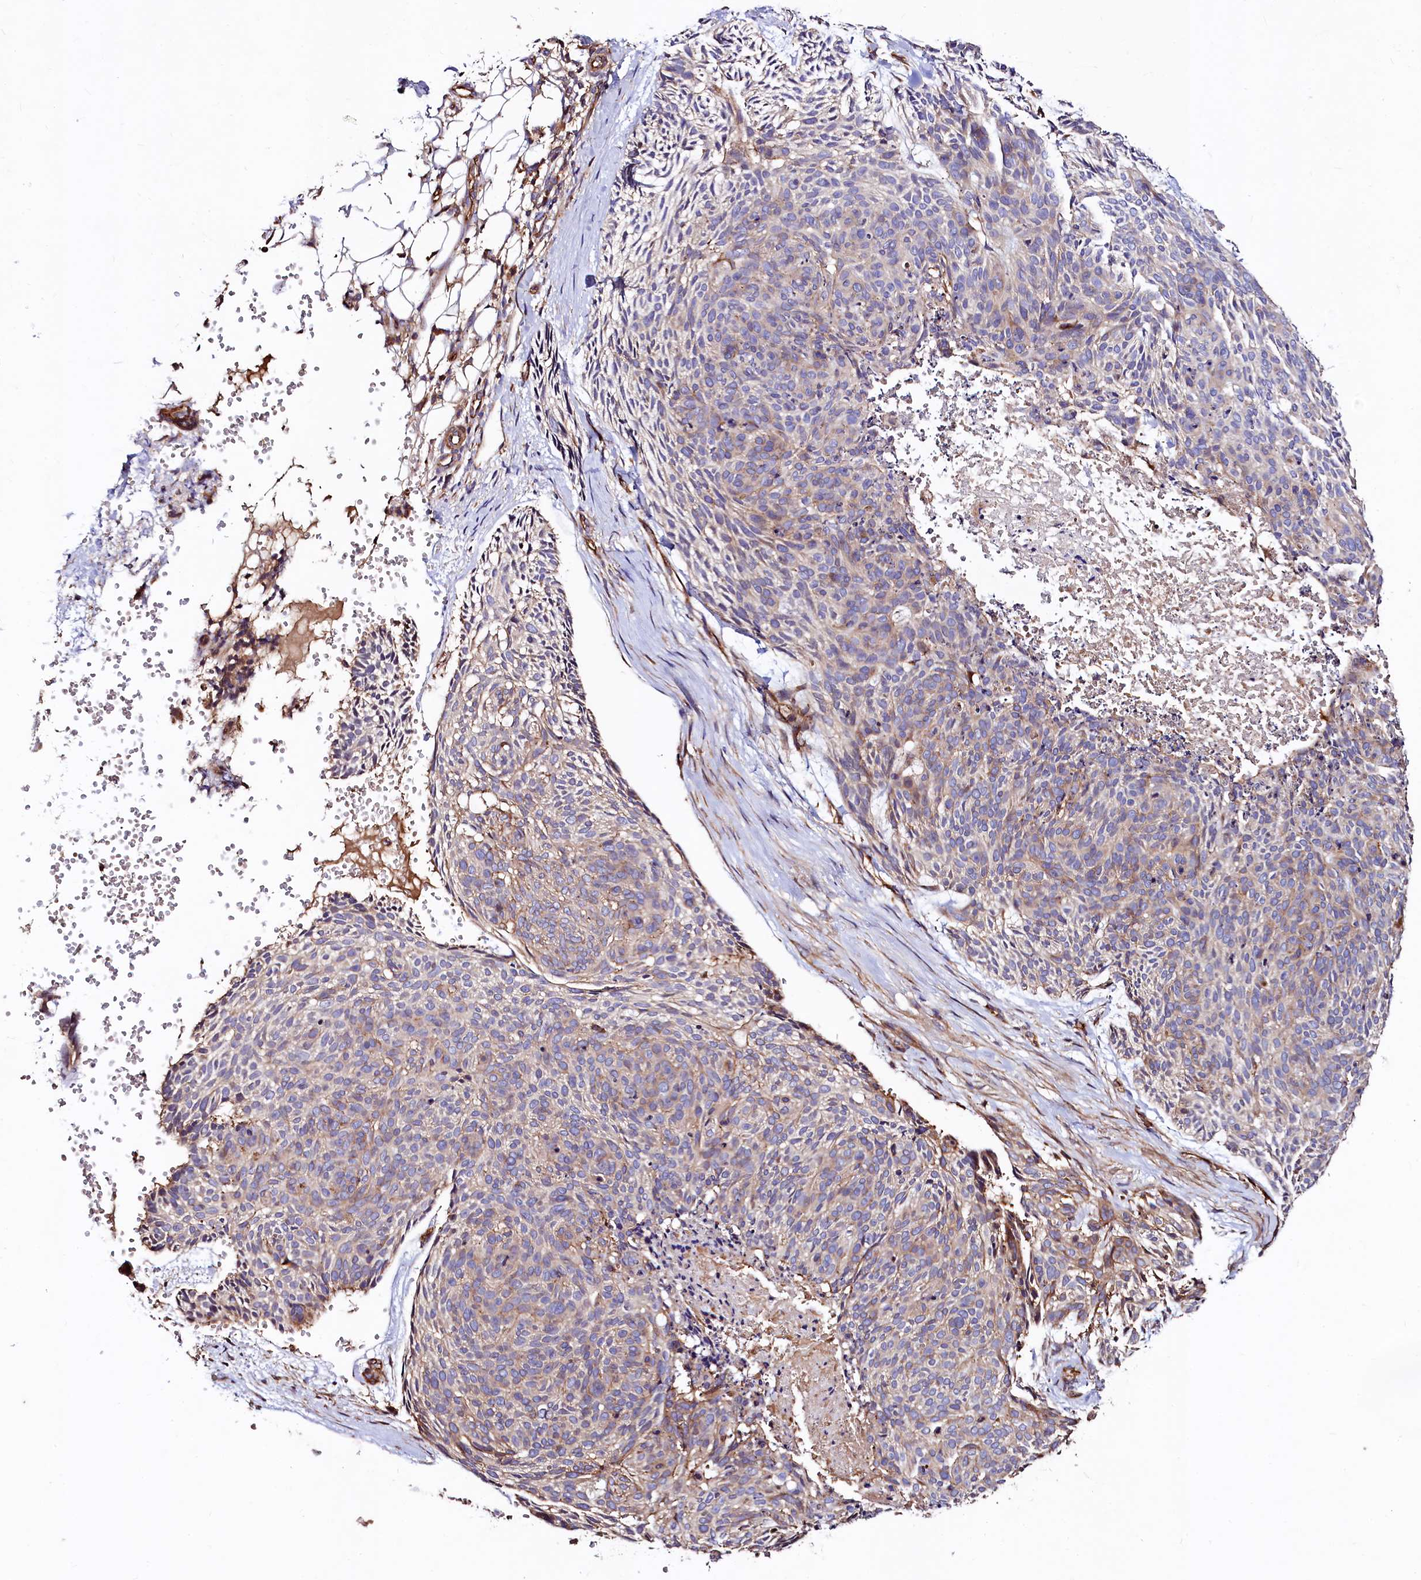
{"staining": {"intensity": "moderate", "quantity": "<25%", "location": "cytoplasmic/membranous"}, "tissue": "skin cancer", "cell_type": "Tumor cells", "image_type": "cancer", "snomed": [{"axis": "morphology", "description": "Normal tissue, NOS"}, {"axis": "morphology", "description": "Basal cell carcinoma"}, {"axis": "topography", "description": "Skin"}], "caption": "Moderate cytoplasmic/membranous staining is identified in approximately <25% of tumor cells in skin cancer (basal cell carcinoma).", "gene": "KLHDC4", "patient": {"sex": "male", "age": 66}}